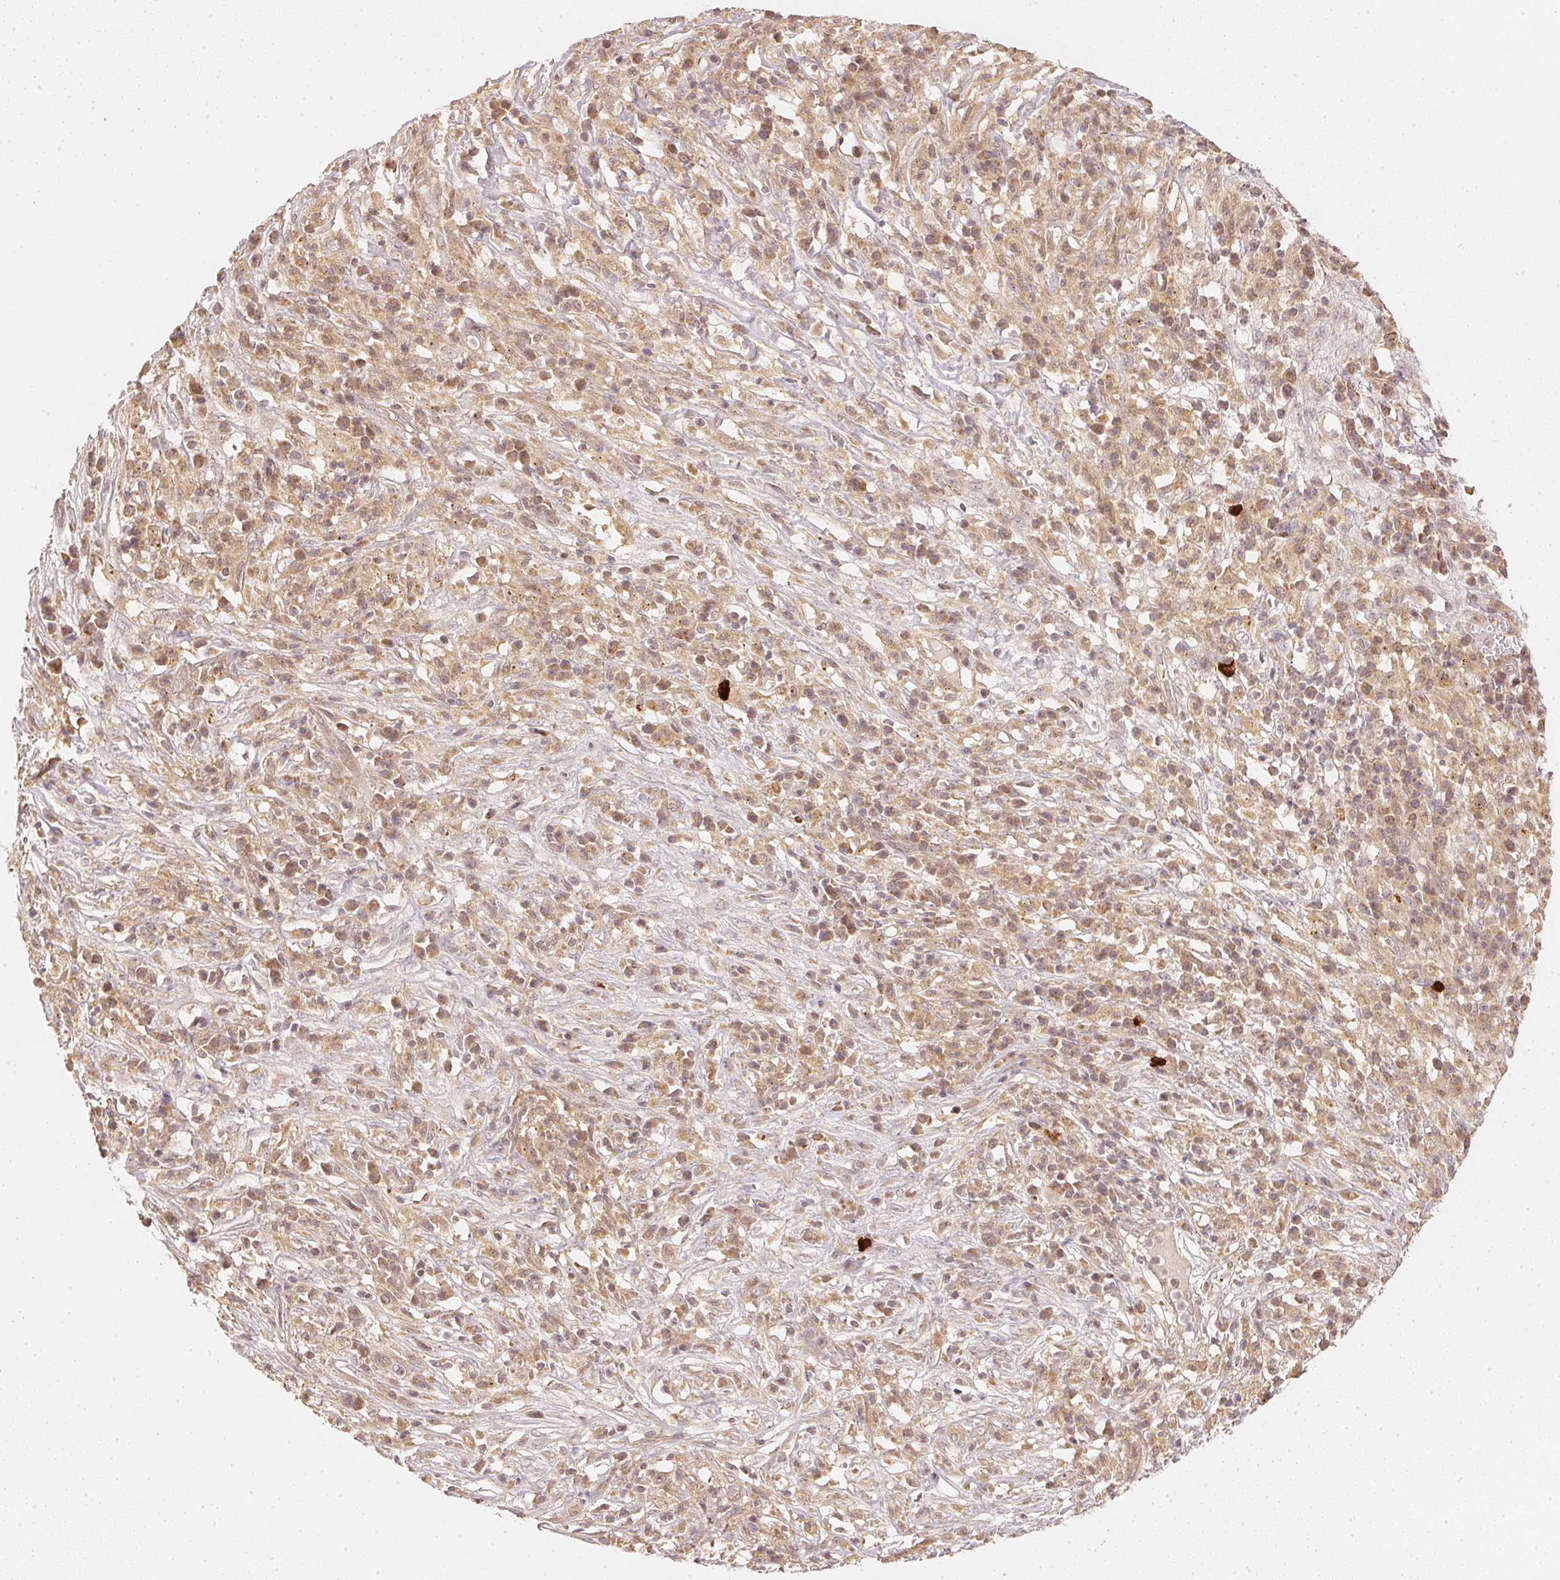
{"staining": {"intensity": "moderate", "quantity": ">75%", "location": "cytoplasmic/membranous"}, "tissue": "melanoma", "cell_type": "Tumor cells", "image_type": "cancer", "snomed": [{"axis": "morphology", "description": "Malignant melanoma, NOS"}, {"axis": "topography", "description": "Skin"}], "caption": "Malignant melanoma stained for a protein (brown) exhibits moderate cytoplasmic/membranous positive expression in about >75% of tumor cells.", "gene": "WDR54", "patient": {"sex": "female", "age": 91}}